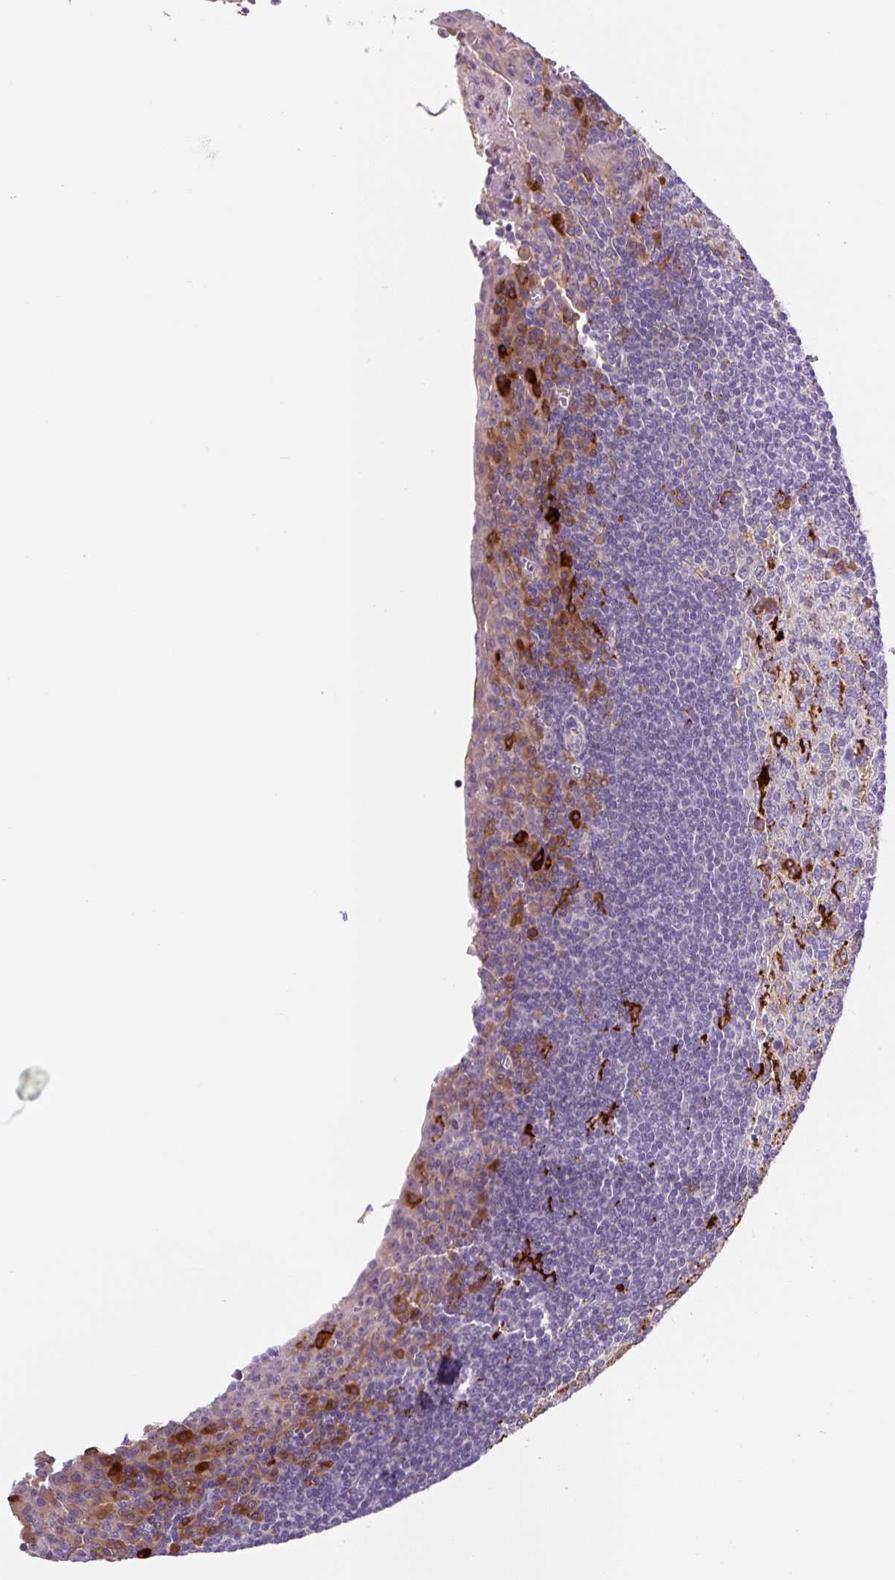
{"staining": {"intensity": "moderate", "quantity": "<25%", "location": "cytoplasmic/membranous"}, "tissue": "tonsil", "cell_type": "Germinal center cells", "image_type": "normal", "snomed": [{"axis": "morphology", "description": "Normal tissue, NOS"}, {"axis": "topography", "description": "Tonsil"}], "caption": "Human tonsil stained for a protein (brown) reveals moderate cytoplasmic/membranous positive positivity in approximately <25% of germinal center cells.", "gene": "FUT10", "patient": {"sex": "male", "age": 27}}